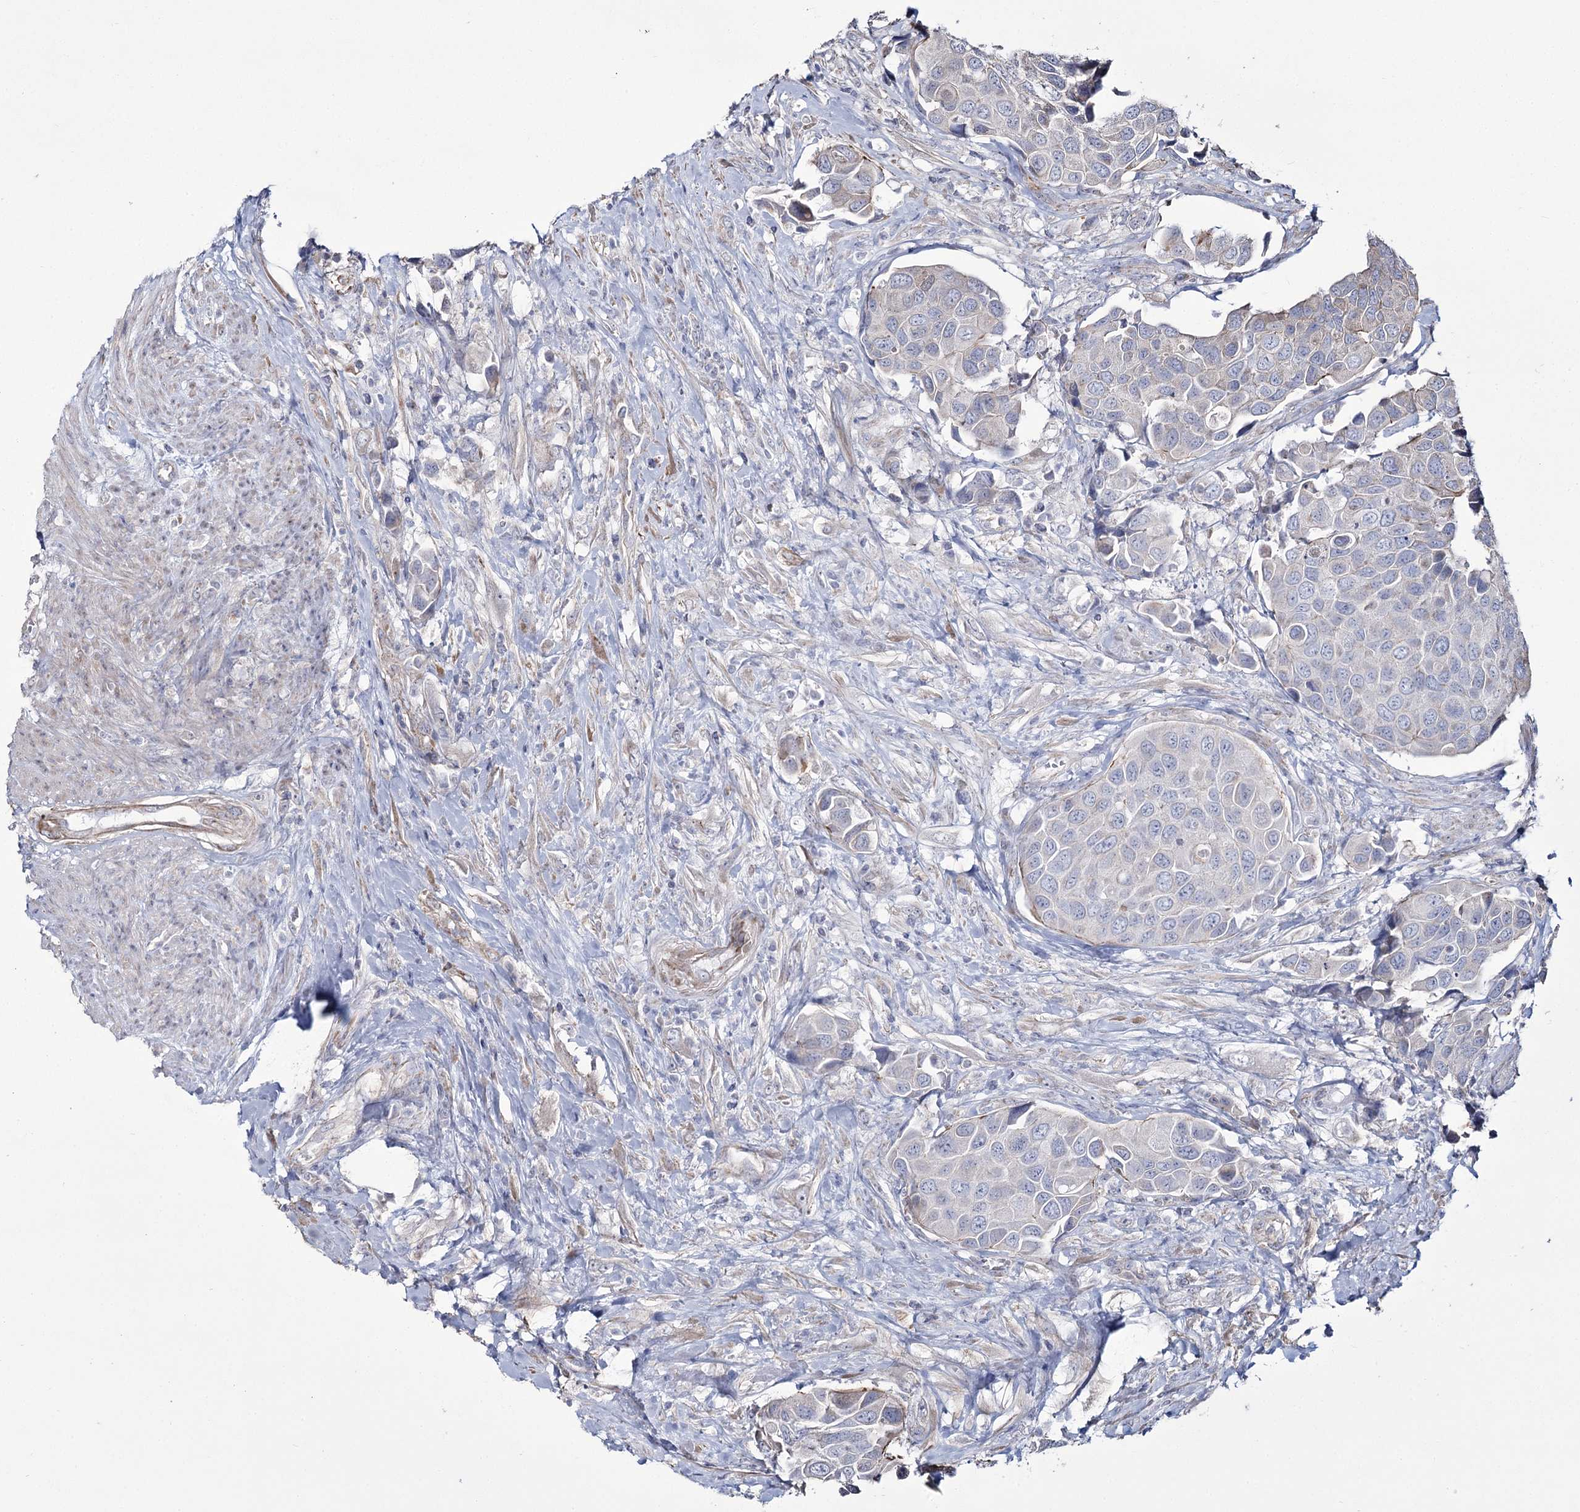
{"staining": {"intensity": "negative", "quantity": "none", "location": "none"}, "tissue": "urothelial cancer", "cell_type": "Tumor cells", "image_type": "cancer", "snomed": [{"axis": "morphology", "description": "Urothelial carcinoma, High grade"}, {"axis": "topography", "description": "Urinary bladder"}], "caption": "Human urothelial cancer stained for a protein using immunohistochemistry demonstrates no staining in tumor cells.", "gene": "ME3", "patient": {"sex": "male", "age": 74}}